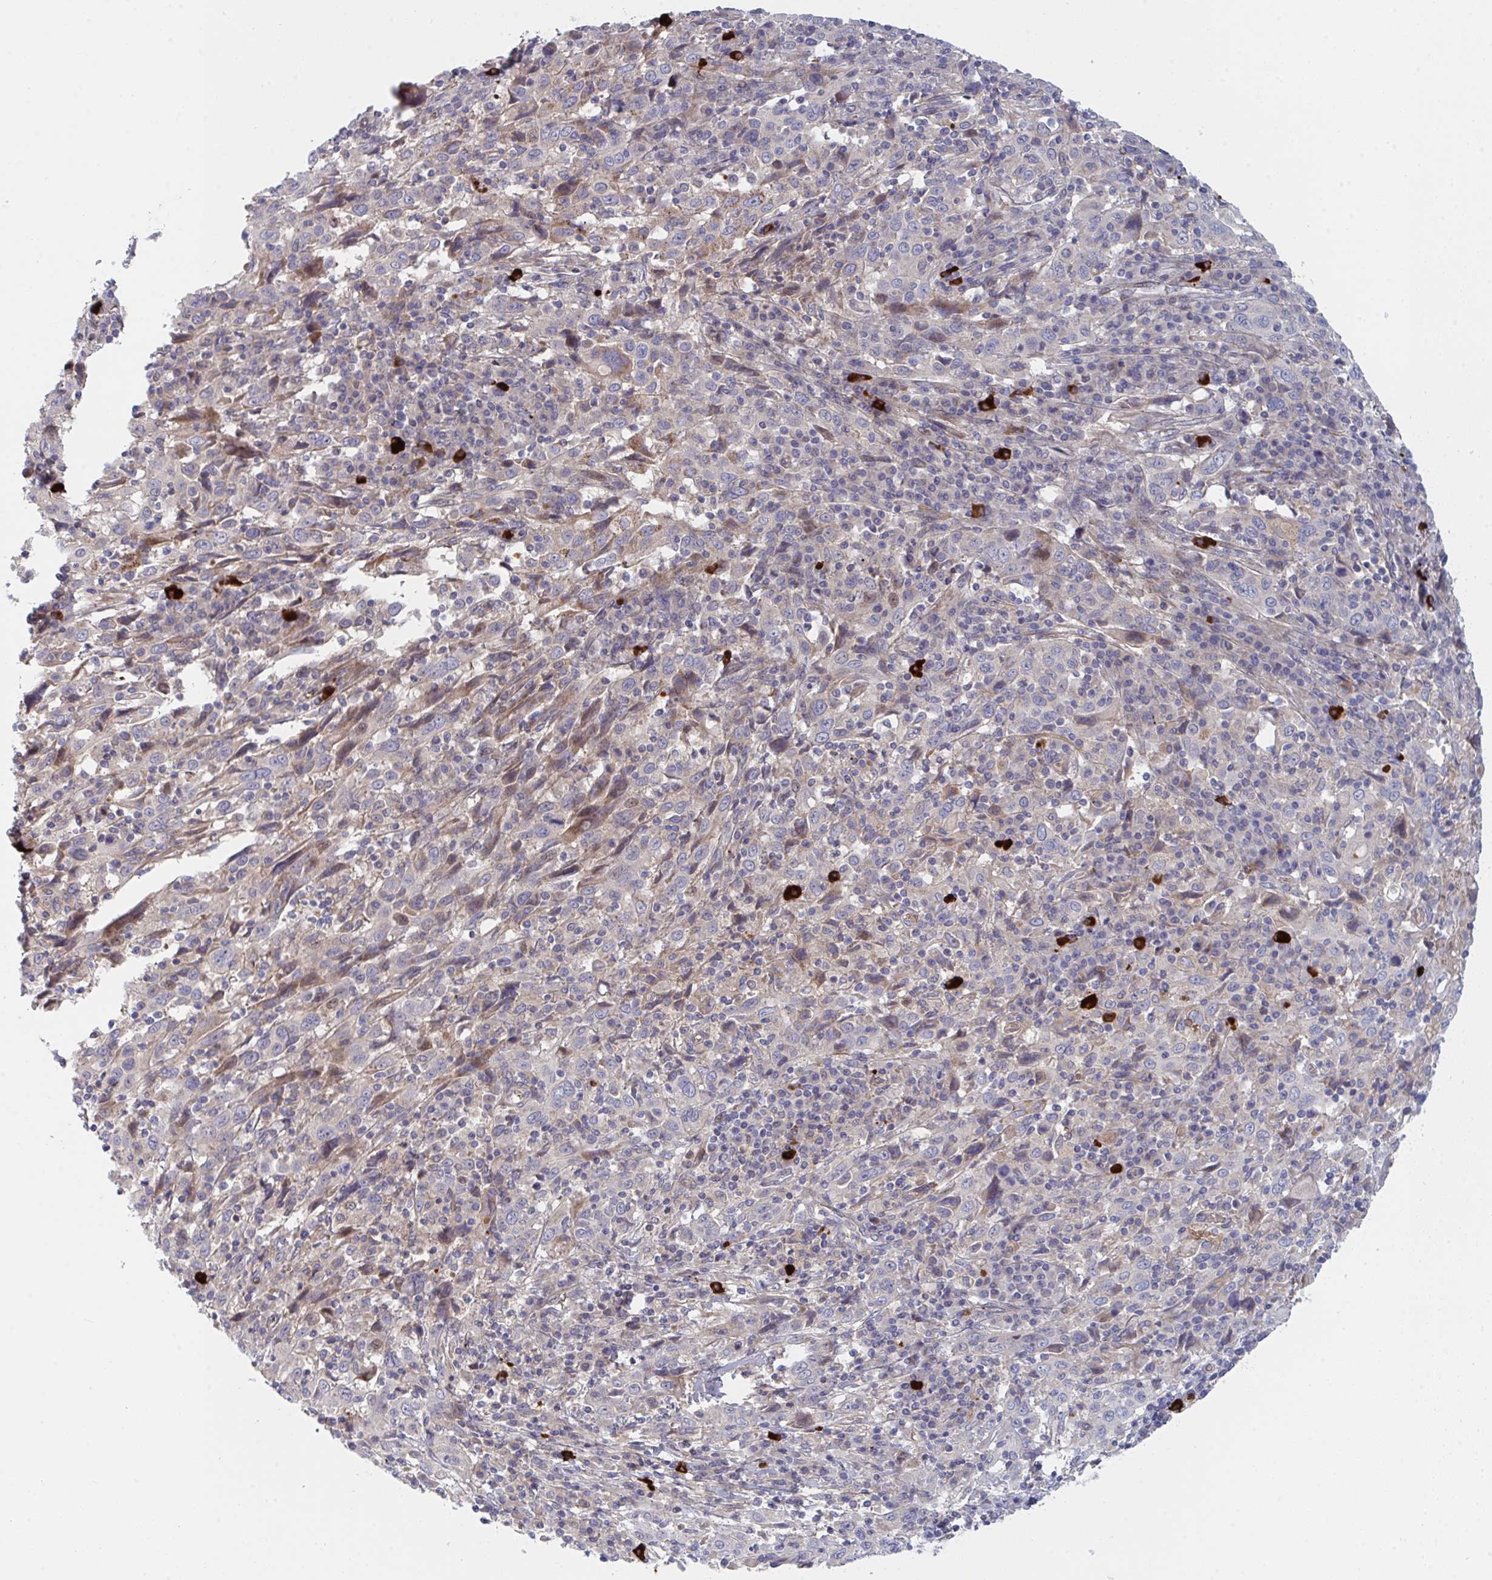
{"staining": {"intensity": "negative", "quantity": "none", "location": "none"}, "tissue": "cervical cancer", "cell_type": "Tumor cells", "image_type": "cancer", "snomed": [{"axis": "morphology", "description": "Squamous cell carcinoma, NOS"}, {"axis": "topography", "description": "Cervix"}], "caption": "Tumor cells show no significant positivity in squamous cell carcinoma (cervical). Nuclei are stained in blue.", "gene": "TNFSF4", "patient": {"sex": "female", "age": 46}}